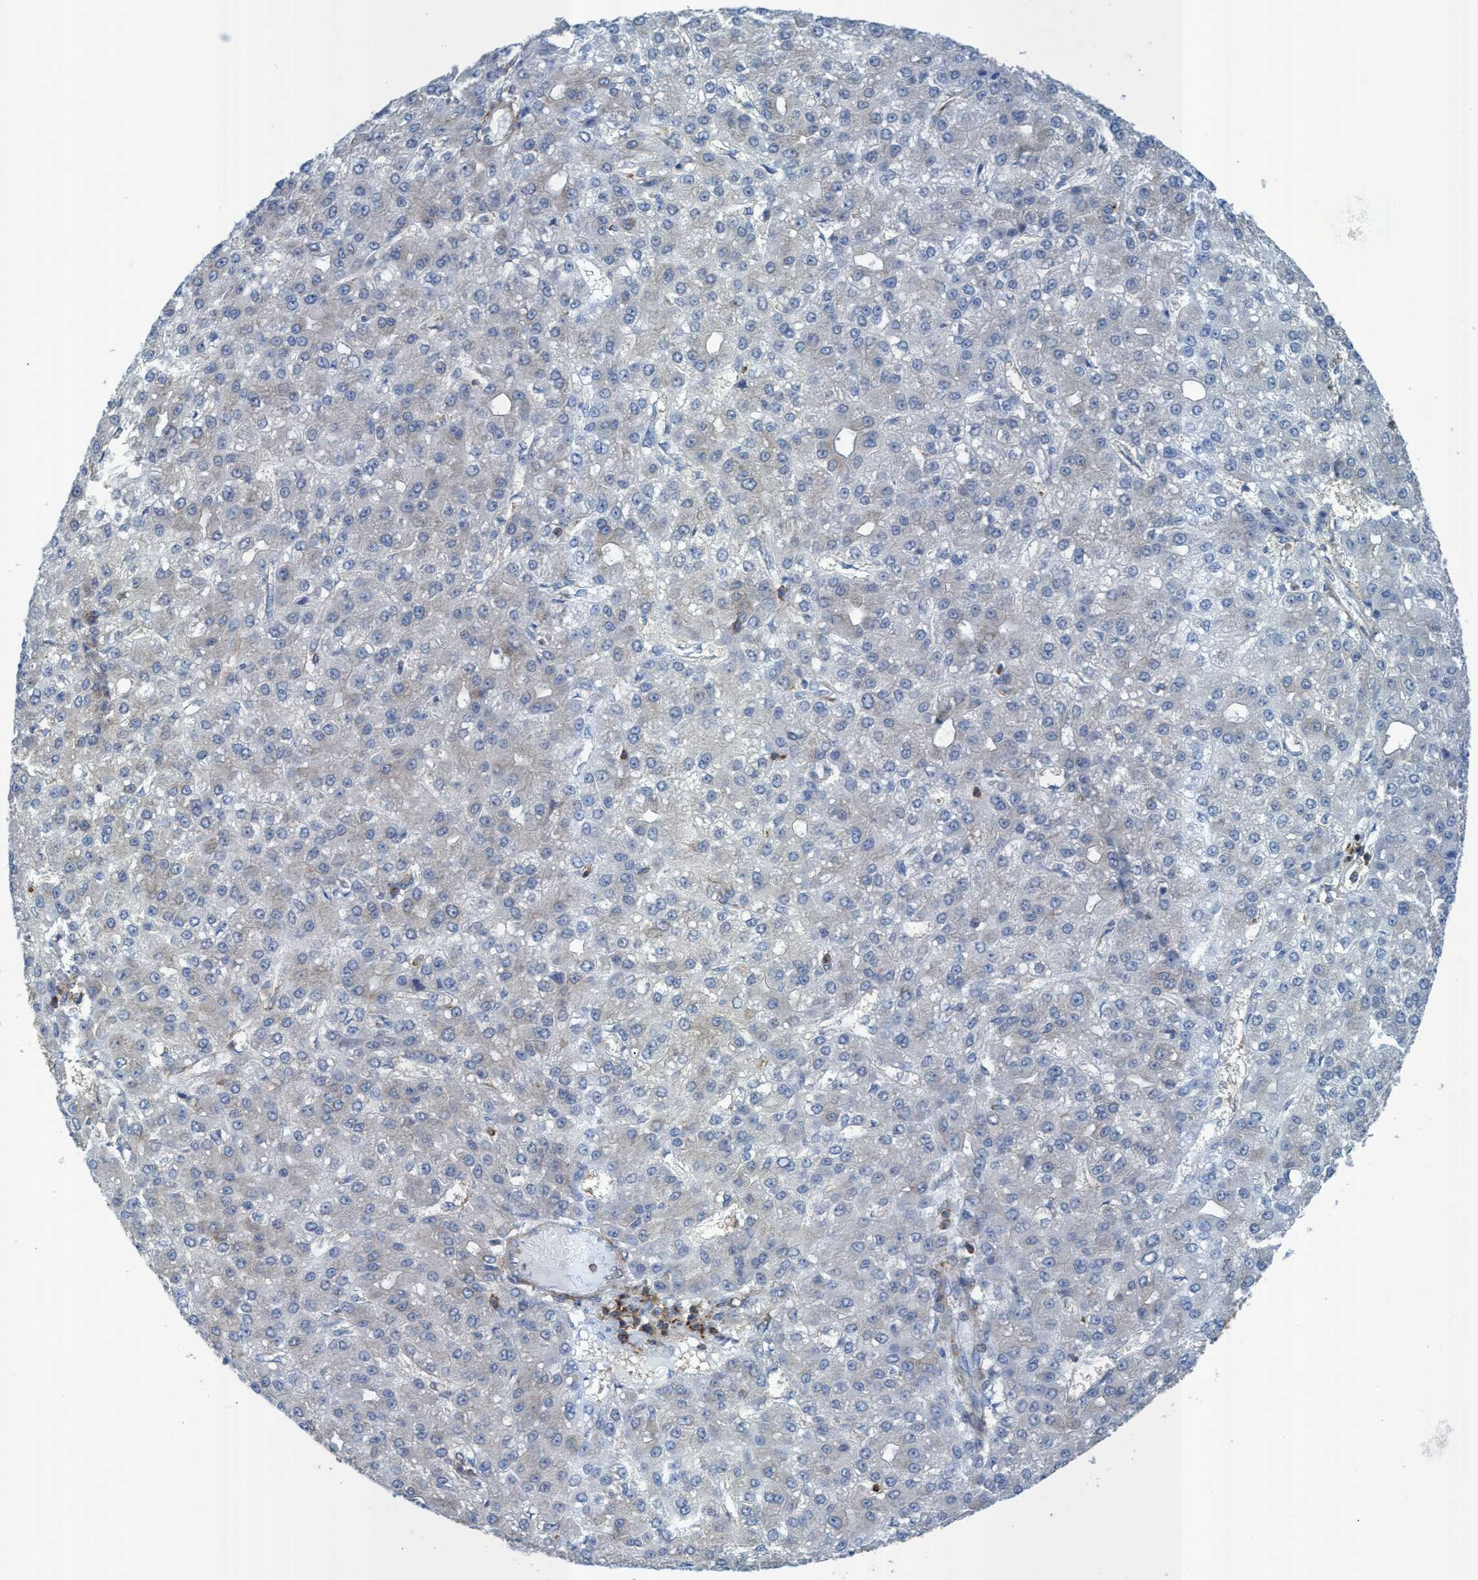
{"staining": {"intensity": "negative", "quantity": "none", "location": "none"}, "tissue": "liver cancer", "cell_type": "Tumor cells", "image_type": "cancer", "snomed": [{"axis": "morphology", "description": "Carcinoma, Hepatocellular, NOS"}, {"axis": "topography", "description": "Liver"}], "caption": "Immunohistochemistry photomicrograph of neoplastic tissue: liver cancer stained with DAB demonstrates no significant protein expression in tumor cells. (DAB (3,3'-diaminobenzidine) IHC, high magnification).", "gene": "EZR", "patient": {"sex": "male", "age": 67}}